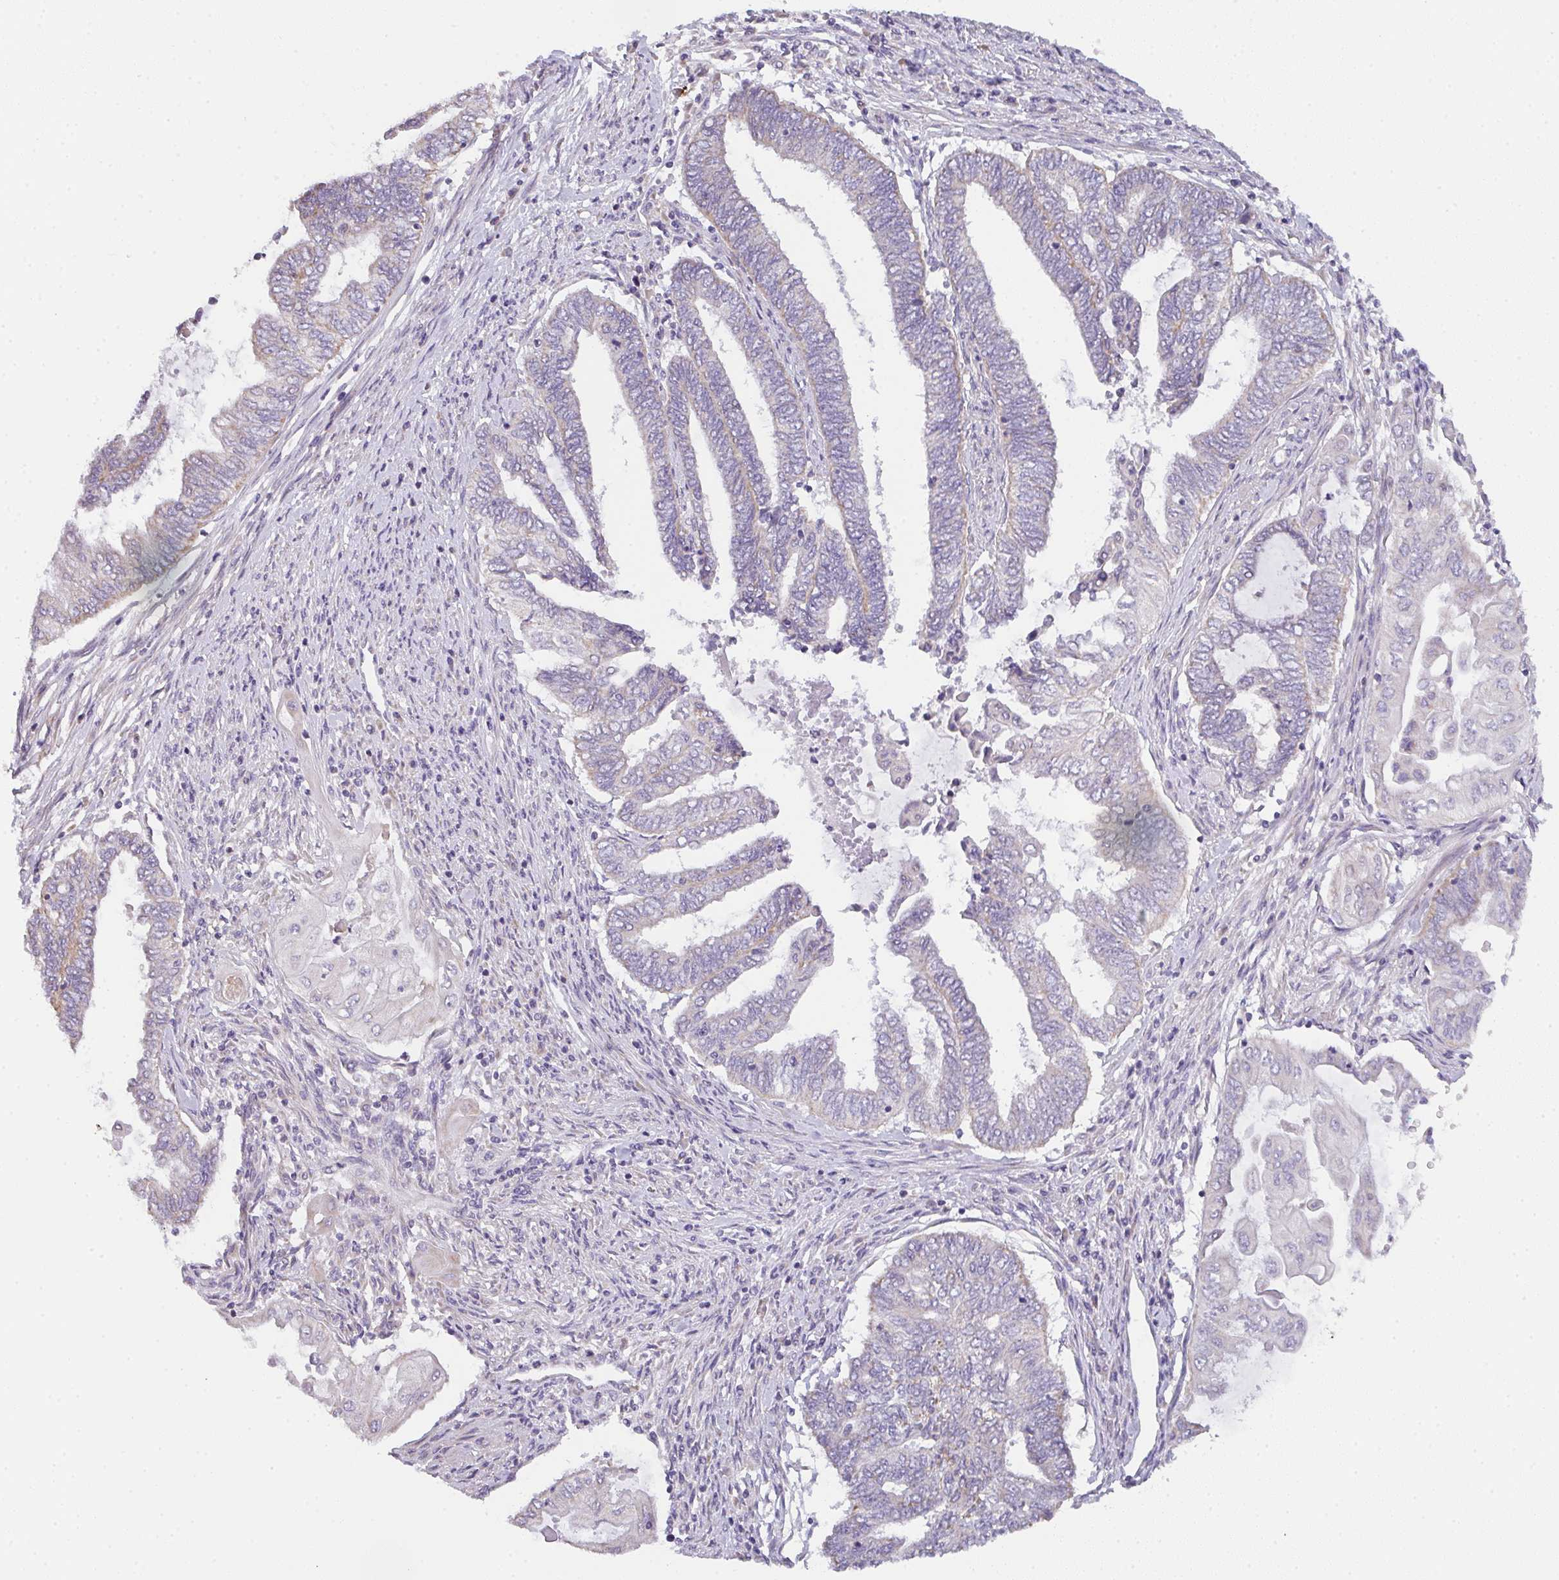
{"staining": {"intensity": "weak", "quantity": "<25%", "location": "cytoplasmic/membranous"}, "tissue": "endometrial cancer", "cell_type": "Tumor cells", "image_type": "cancer", "snomed": [{"axis": "morphology", "description": "Adenocarcinoma, NOS"}, {"axis": "topography", "description": "Uterus"}, {"axis": "topography", "description": "Endometrium"}], "caption": "DAB (3,3'-diaminobenzidine) immunohistochemical staining of endometrial cancer shows no significant staining in tumor cells.", "gene": "CACNA1S", "patient": {"sex": "female", "age": 70}}